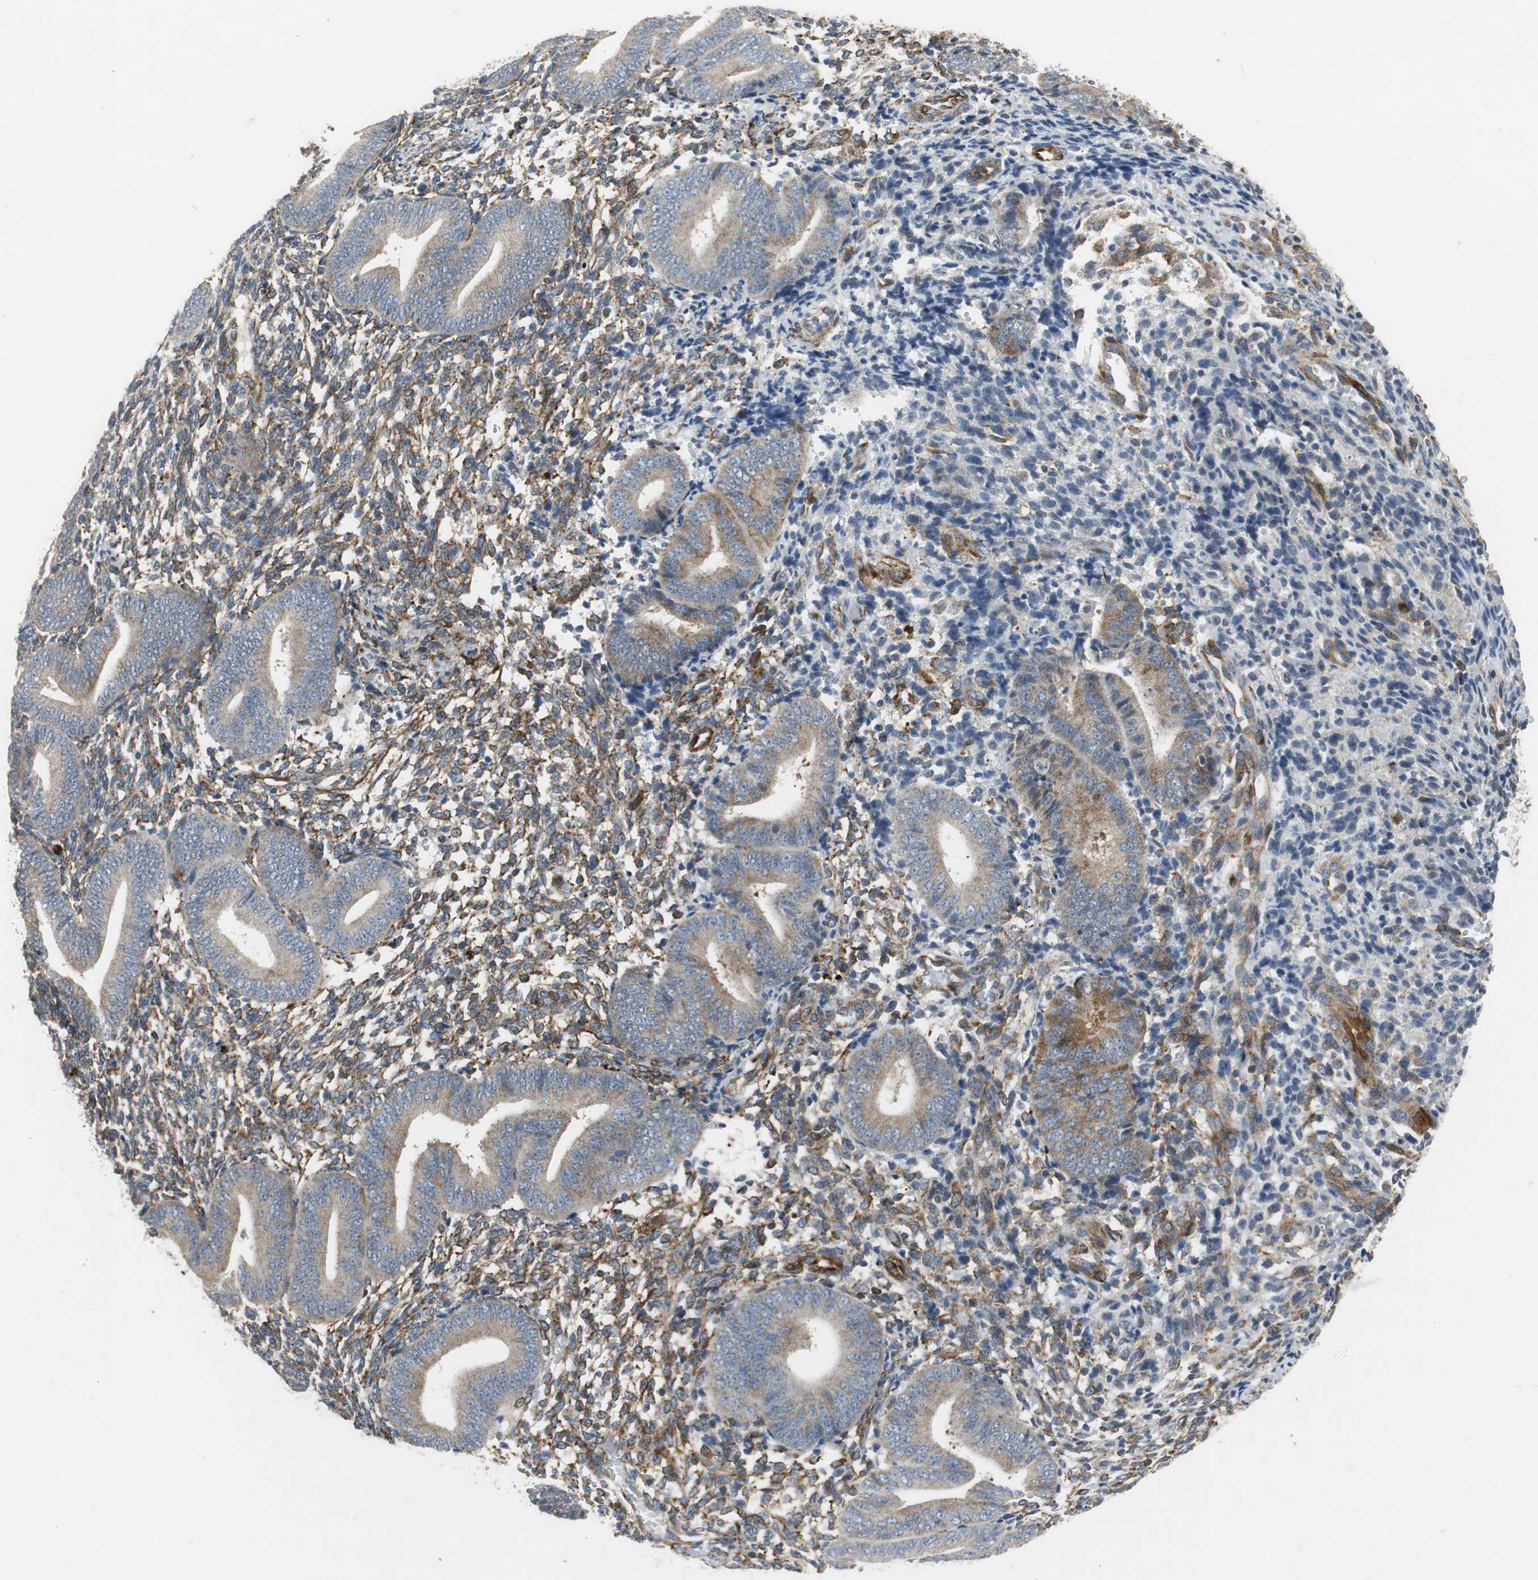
{"staining": {"intensity": "moderate", "quantity": ">75%", "location": "cytoplasmic/membranous"}, "tissue": "endometrium", "cell_type": "Cells in endometrial stroma", "image_type": "normal", "snomed": [{"axis": "morphology", "description": "Normal tissue, NOS"}, {"axis": "topography", "description": "Uterus"}, {"axis": "topography", "description": "Endometrium"}], "caption": "High-power microscopy captured an immunohistochemistry micrograph of normal endometrium, revealing moderate cytoplasmic/membranous expression in approximately >75% of cells in endometrial stroma.", "gene": "ISCU", "patient": {"sex": "female", "age": 33}}